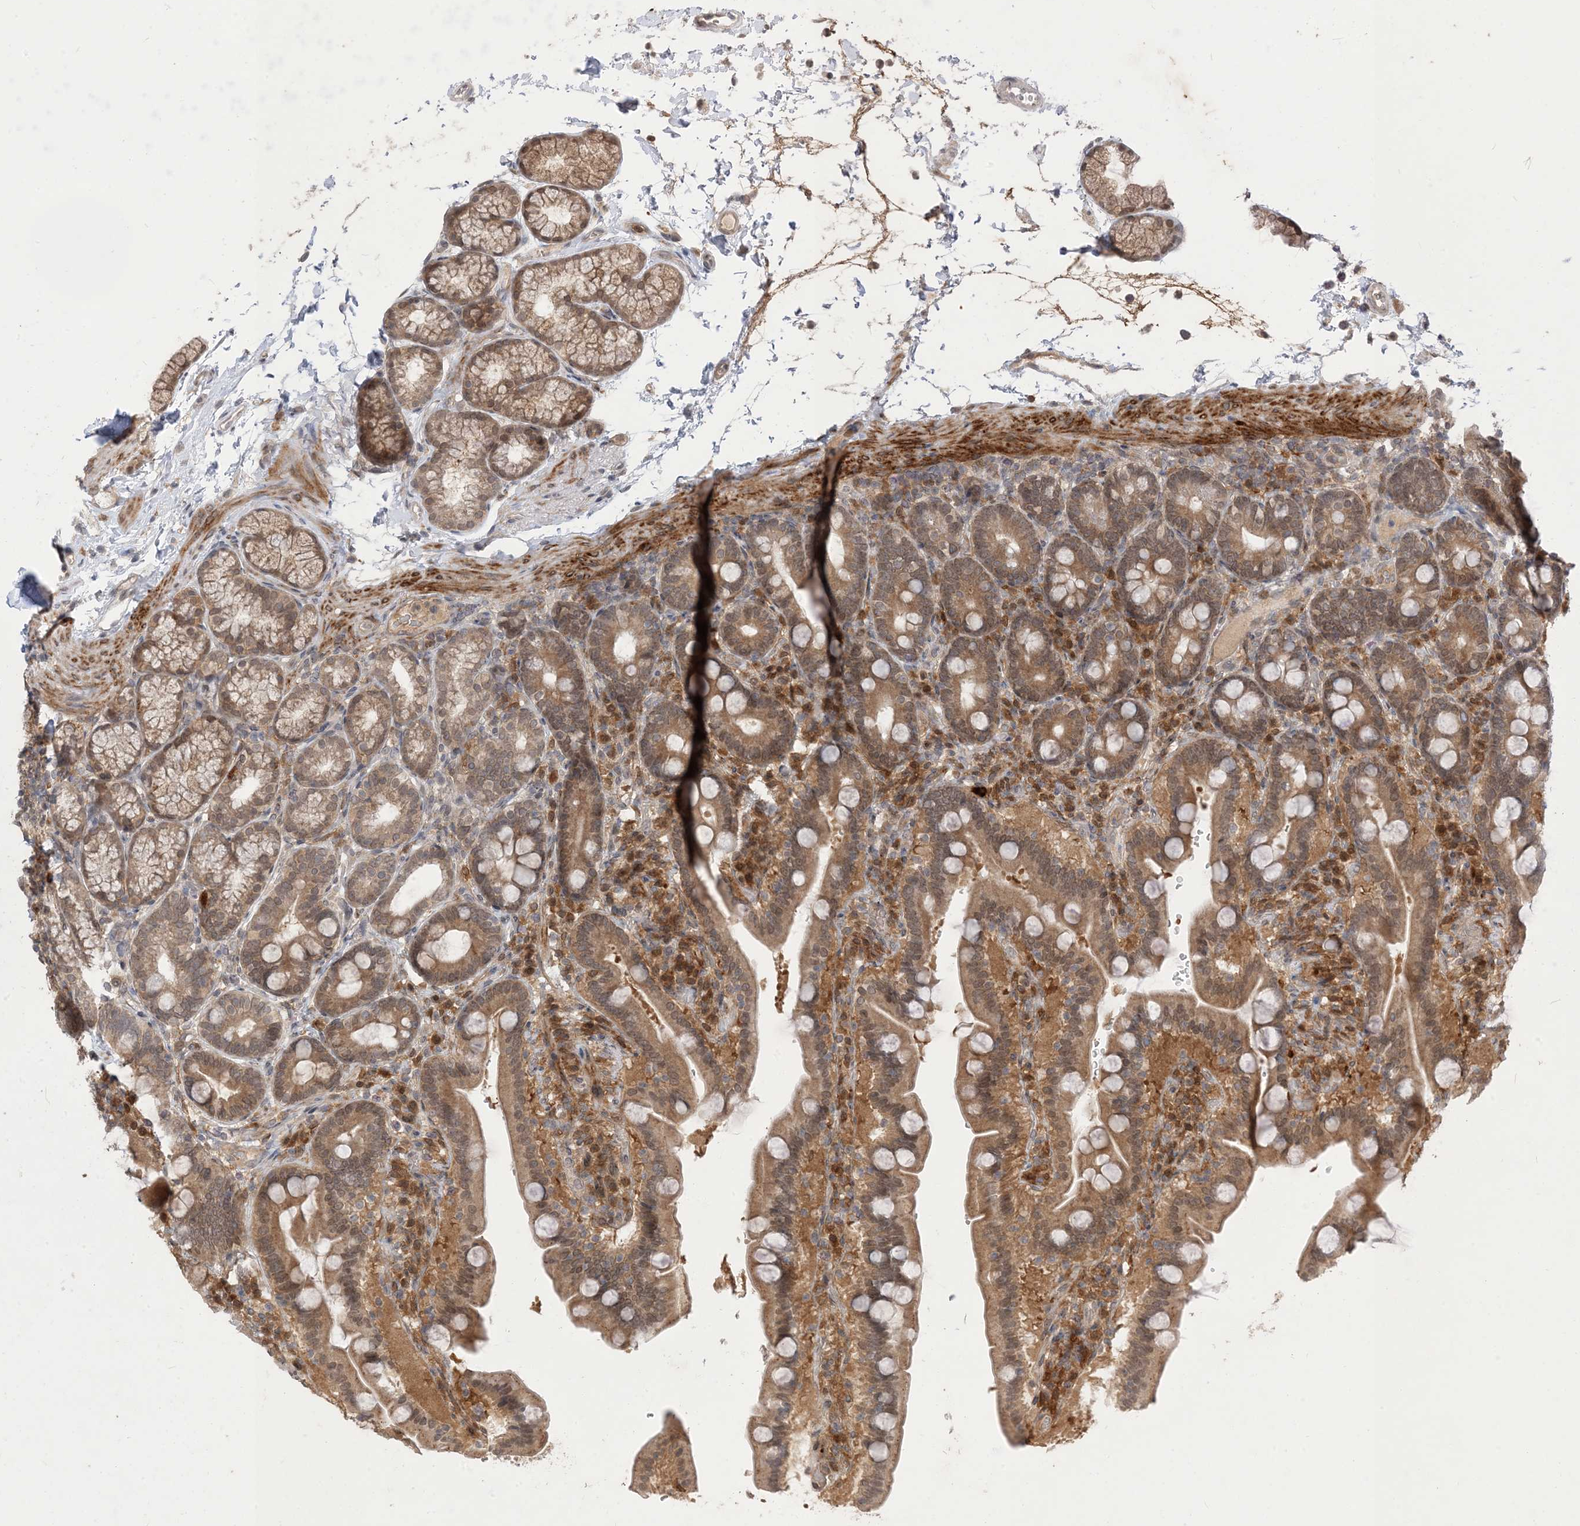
{"staining": {"intensity": "moderate", "quantity": ">75%", "location": "cytoplasmic/membranous,nuclear"}, "tissue": "duodenum", "cell_type": "Glandular cells", "image_type": "normal", "snomed": [{"axis": "morphology", "description": "Normal tissue, NOS"}, {"axis": "topography", "description": "Duodenum"}], "caption": "Human duodenum stained for a protein (brown) demonstrates moderate cytoplasmic/membranous,nuclear positive staining in approximately >75% of glandular cells.", "gene": "NAGK", "patient": {"sex": "male", "age": 54}}